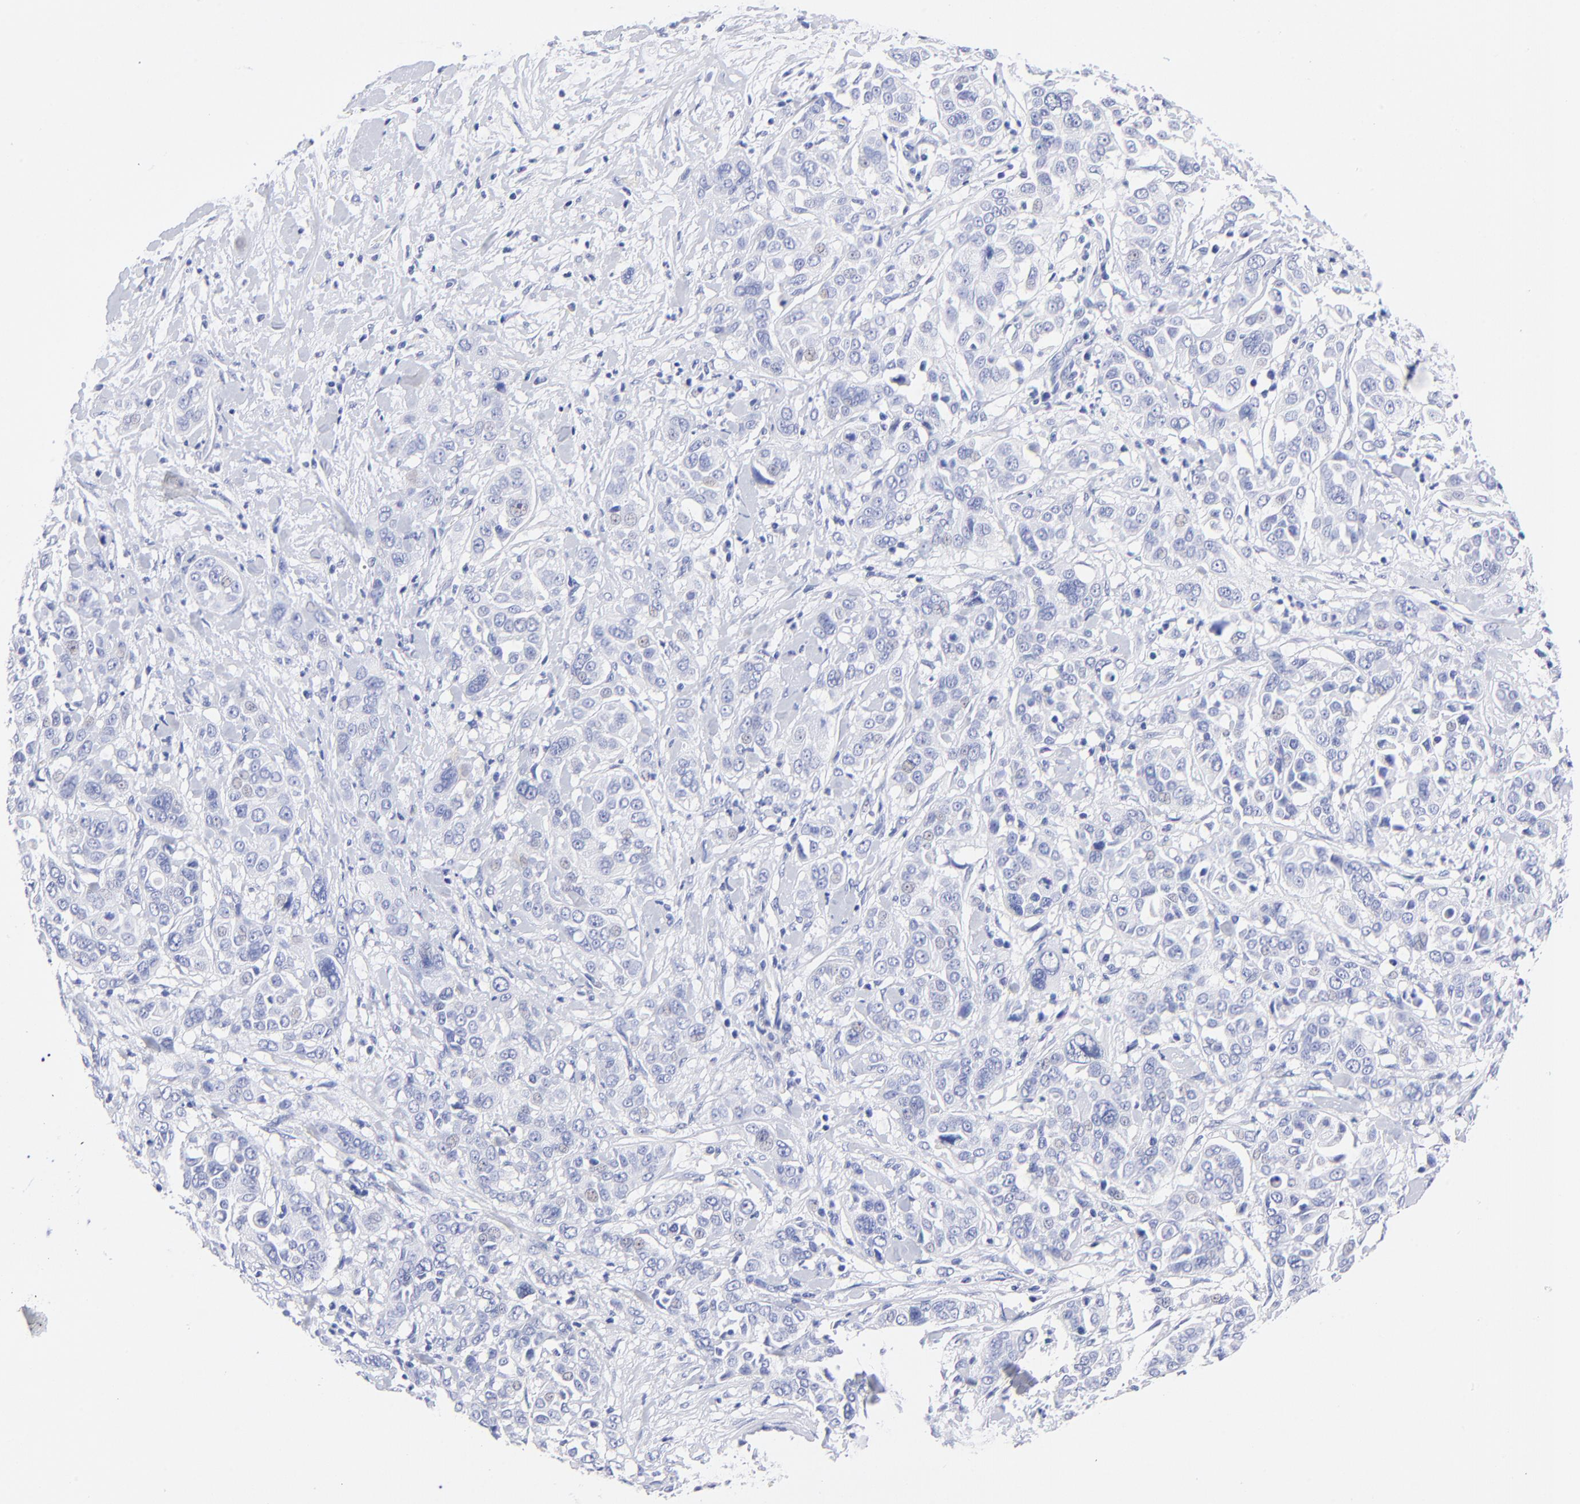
{"staining": {"intensity": "negative", "quantity": "none", "location": "none"}, "tissue": "pancreatic cancer", "cell_type": "Tumor cells", "image_type": "cancer", "snomed": [{"axis": "morphology", "description": "Adenocarcinoma, NOS"}, {"axis": "topography", "description": "Pancreas"}], "caption": "This is a micrograph of immunohistochemistry staining of pancreatic cancer, which shows no expression in tumor cells.", "gene": "HORMAD2", "patient": {"sex": "female", "age": 52}}